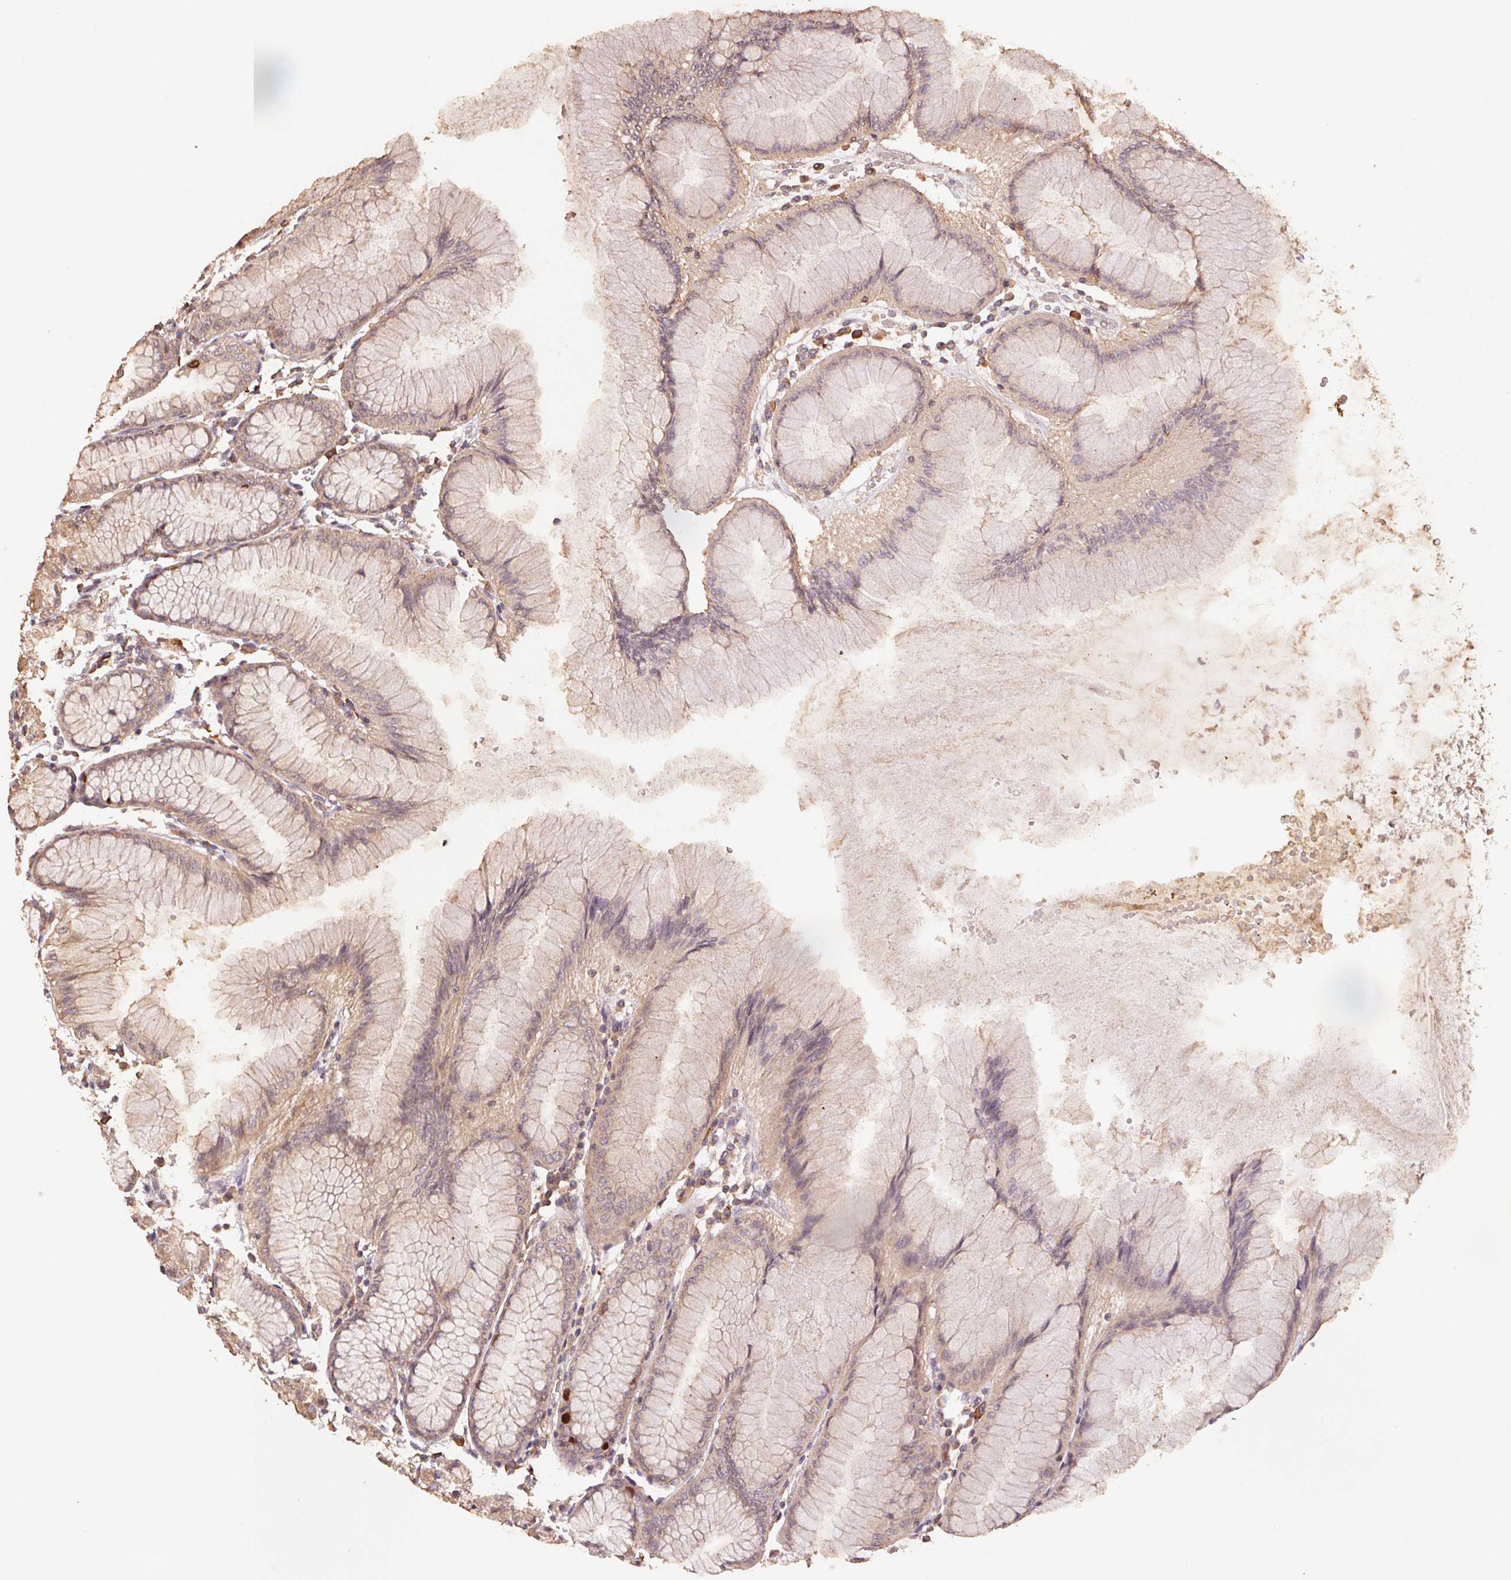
{"staining": {"intensity": "weak", "quantity": ">75%", "location": "cytoplasmic/membranous"}, "tissue": "stomach", "cell_type": "Glandular cells", "image_type": "normal", "snomed": [{"axis": "morphology", "description": "Normal tissue, NOS"}, {"axis": "topography", "description": "Stomach"}], "caption": "Immunohistochemistry (IHC) (DAB (3,3'-diaminobenzidine)) staining of normal human stomach demonstrates weak cytoplasmic/membranous protein positivity in approximately >75% of glandular cells.", "gene": "CENPF", "patient": {"sex": "female", "age": 57}}